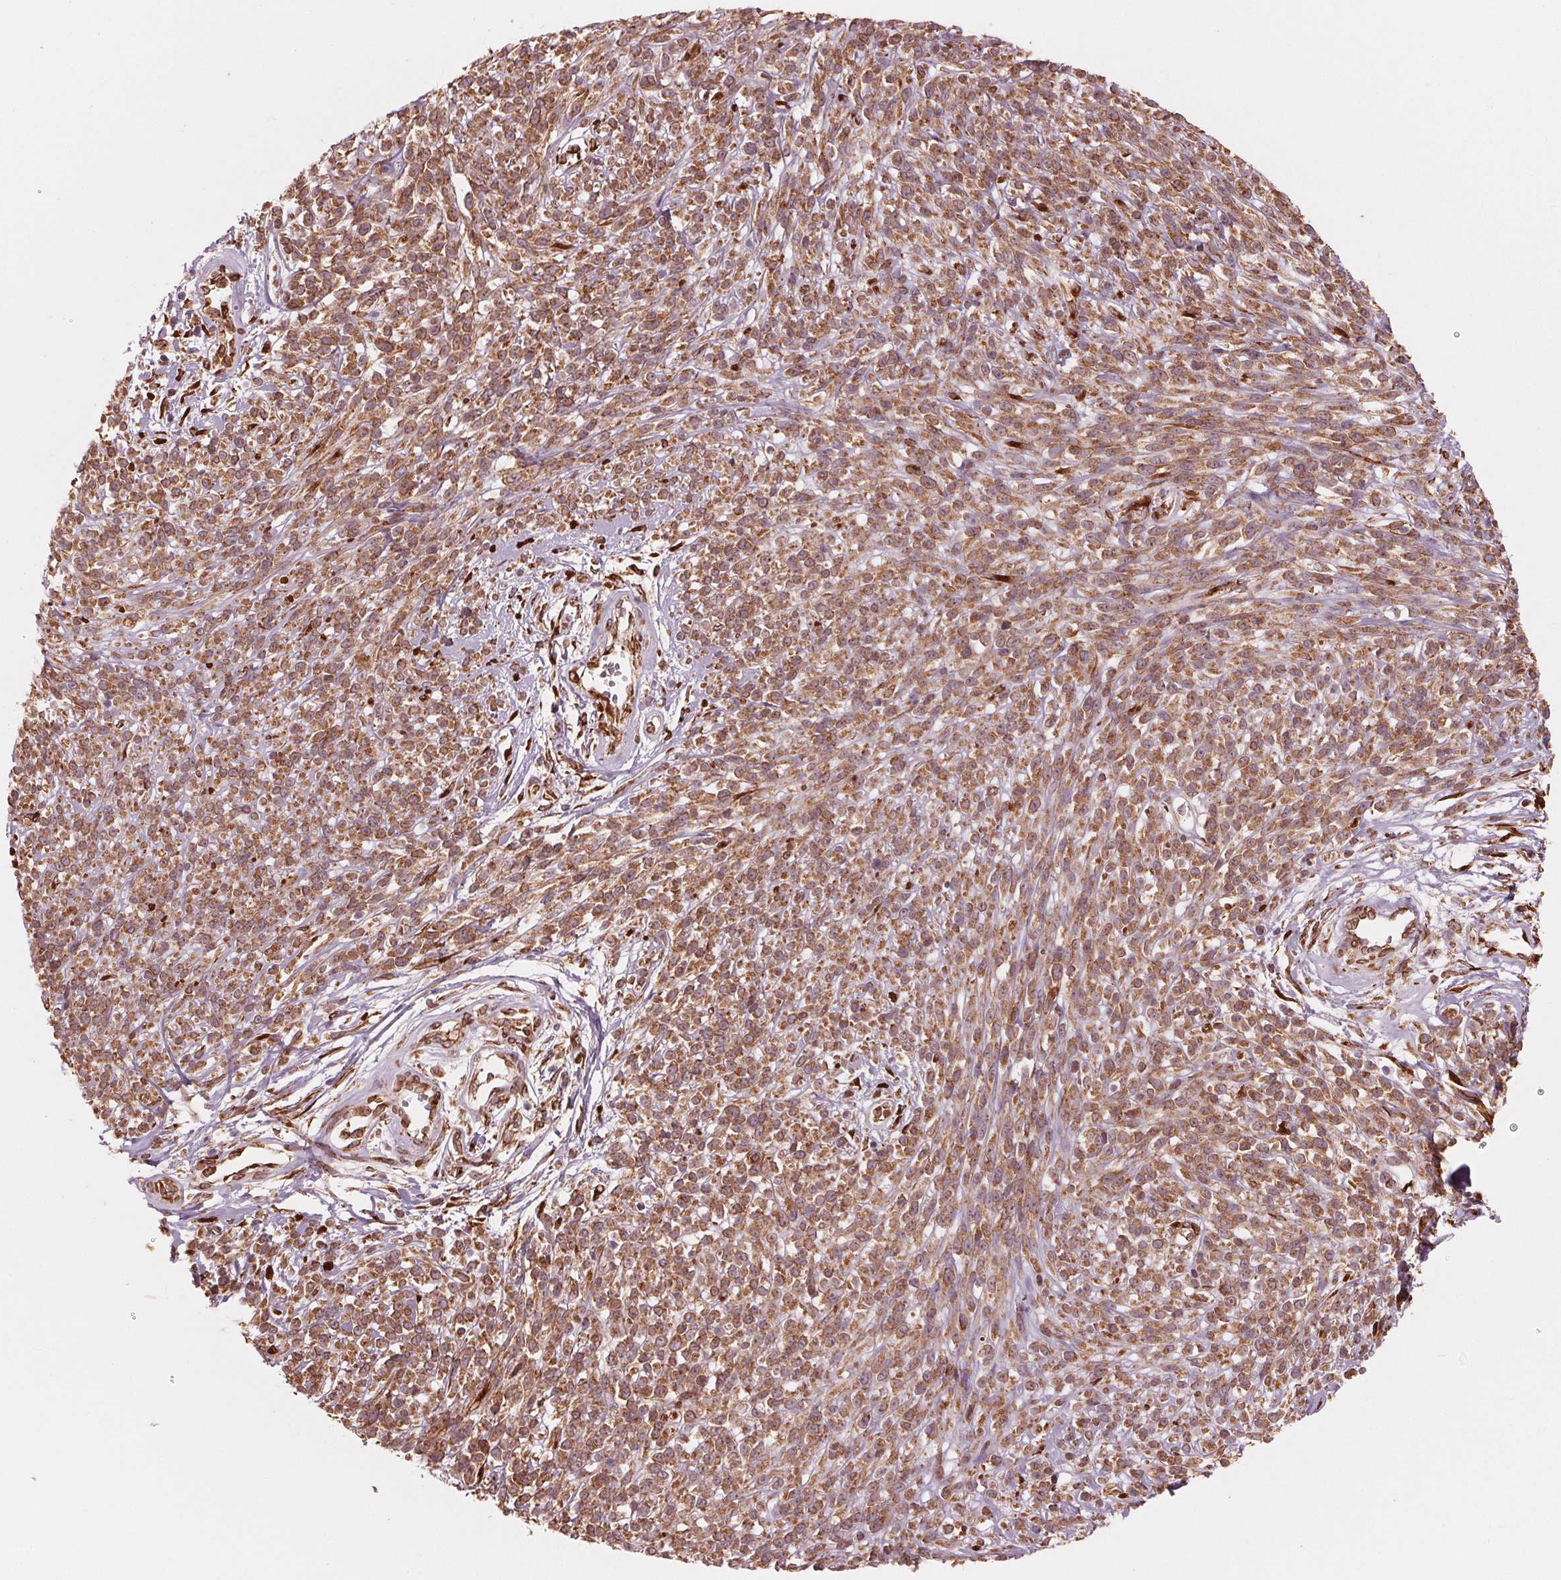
{"staining": {"intensity": "moderate", "quantity": ">75%", "location": "cytoplasmic/membranous"}, "tissue": "melanoma", "cell_type": "Tumor cells", "image_type": "cancer", "snomed": [{"axis": "morphology", "description": "Malignant melanoma, NOS"}, {"axis": "topography", "description": "Skin"}, {"axis": "topography", "description": "Skin of trunk"}], "caption": "Malignant melanoma stained with DAB immunohistochemistry reveals medium levels of moderate cytoplasmic/membranous expression in approximately >75% of tumor cells.", "gene": "IKBIP", "patient": {"sex": "male", "age": 74}}